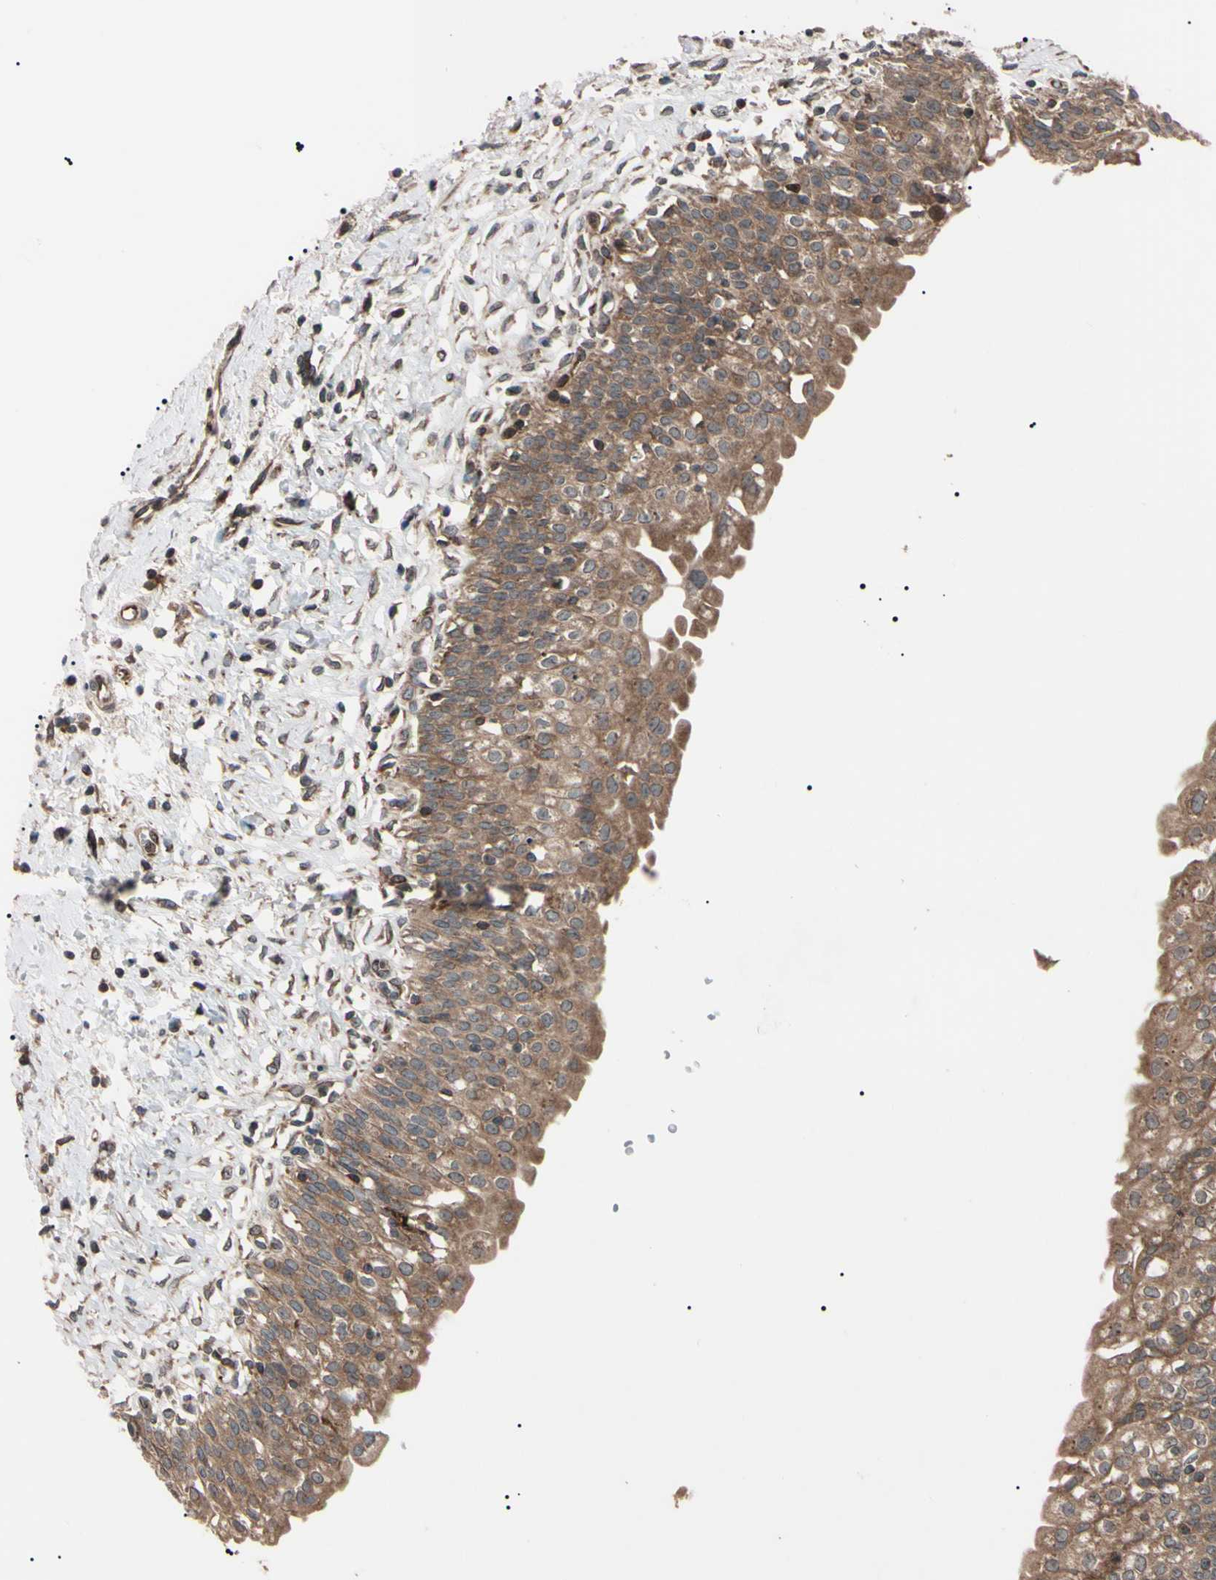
{"staining": {"intensity": "strong", "quantity": ">75%", "location": "cytoplasmic/membranous"}, "tissue": "urinary bladder", "cell_type": "Urothelial cells", "image_type": "normal", "snomed": [{"axis": "morphology", "description": "Normal tissue, NOS"}, {"axis": "topography", "description": "Urinary bladder"}], "caption": "The histopathology image exhibits a brown stain indicating the presence of a protein in the cytoplasmic/membranous of urothelial cells in urinary bladder. Immunohistochemistry (ihc) stains the protein in brown and the nuclei are stained blue.", "gene": "GUCY1B1", "patient": {"sex": "male", "age": 55}}